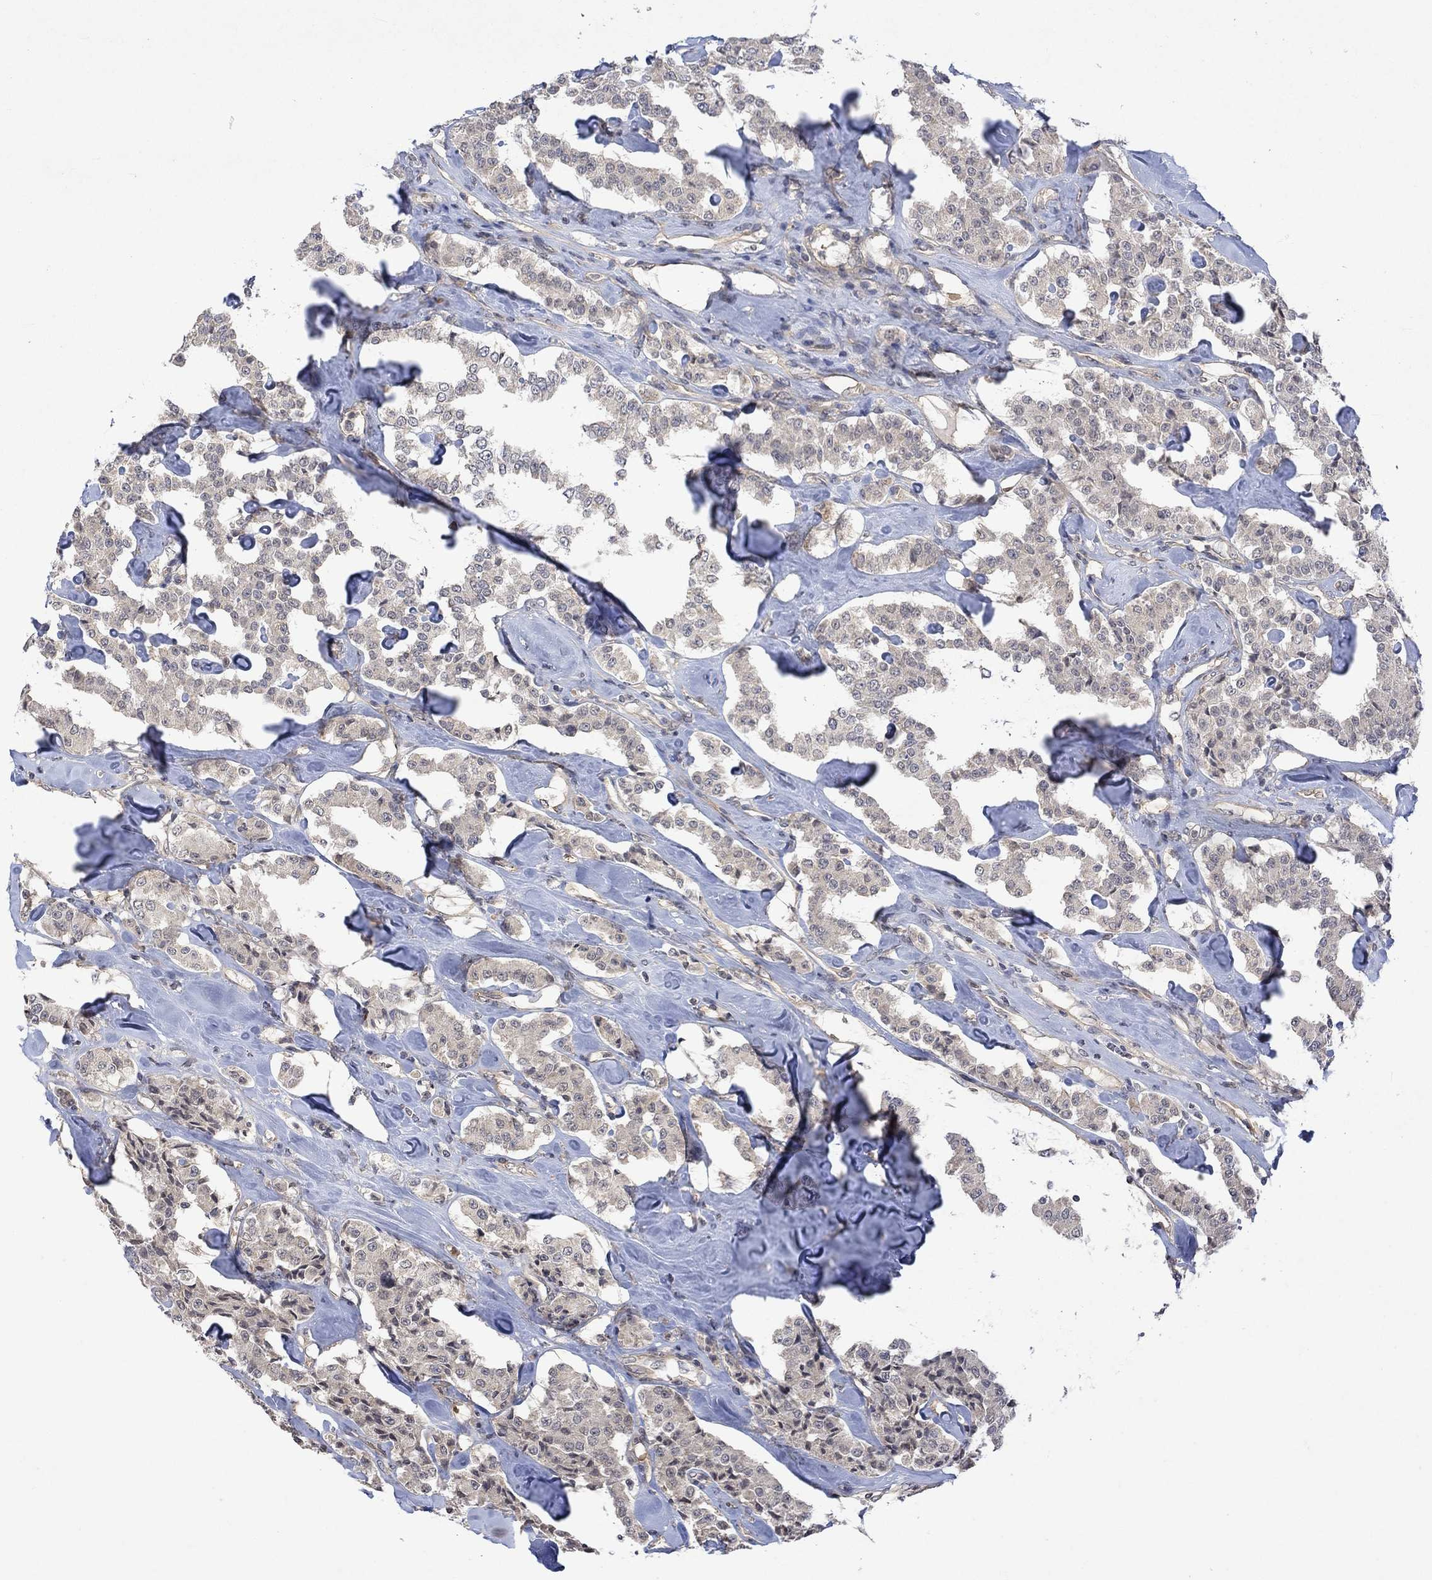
{"staining": {"intensity": "weak", "quantity": "25%-75%", "location": "cytoplasmic/membranous"}, "tissue": "carcinoid", "cell_type": "Tumor cells", "image_type": "cancer", "snomed": [{"axis": "morphology", "description": "Carcinoid, malignant, NOS"}, {"axis": "topography", "description": "Pancreas"}], "caption": "Protein staining of malignant carcinoid tissue exhibits weak cytoplasmic/membranous expression in about 25%-75% of tumor cells. The staining was performed using DAB (3,3'-diaminobenzidine), with brown indicating positive protein expression. Nuclei are stained blue with hematoxylin.", "gene": "GRIN2D", "patient": {"sex": "male", "age": 41}}